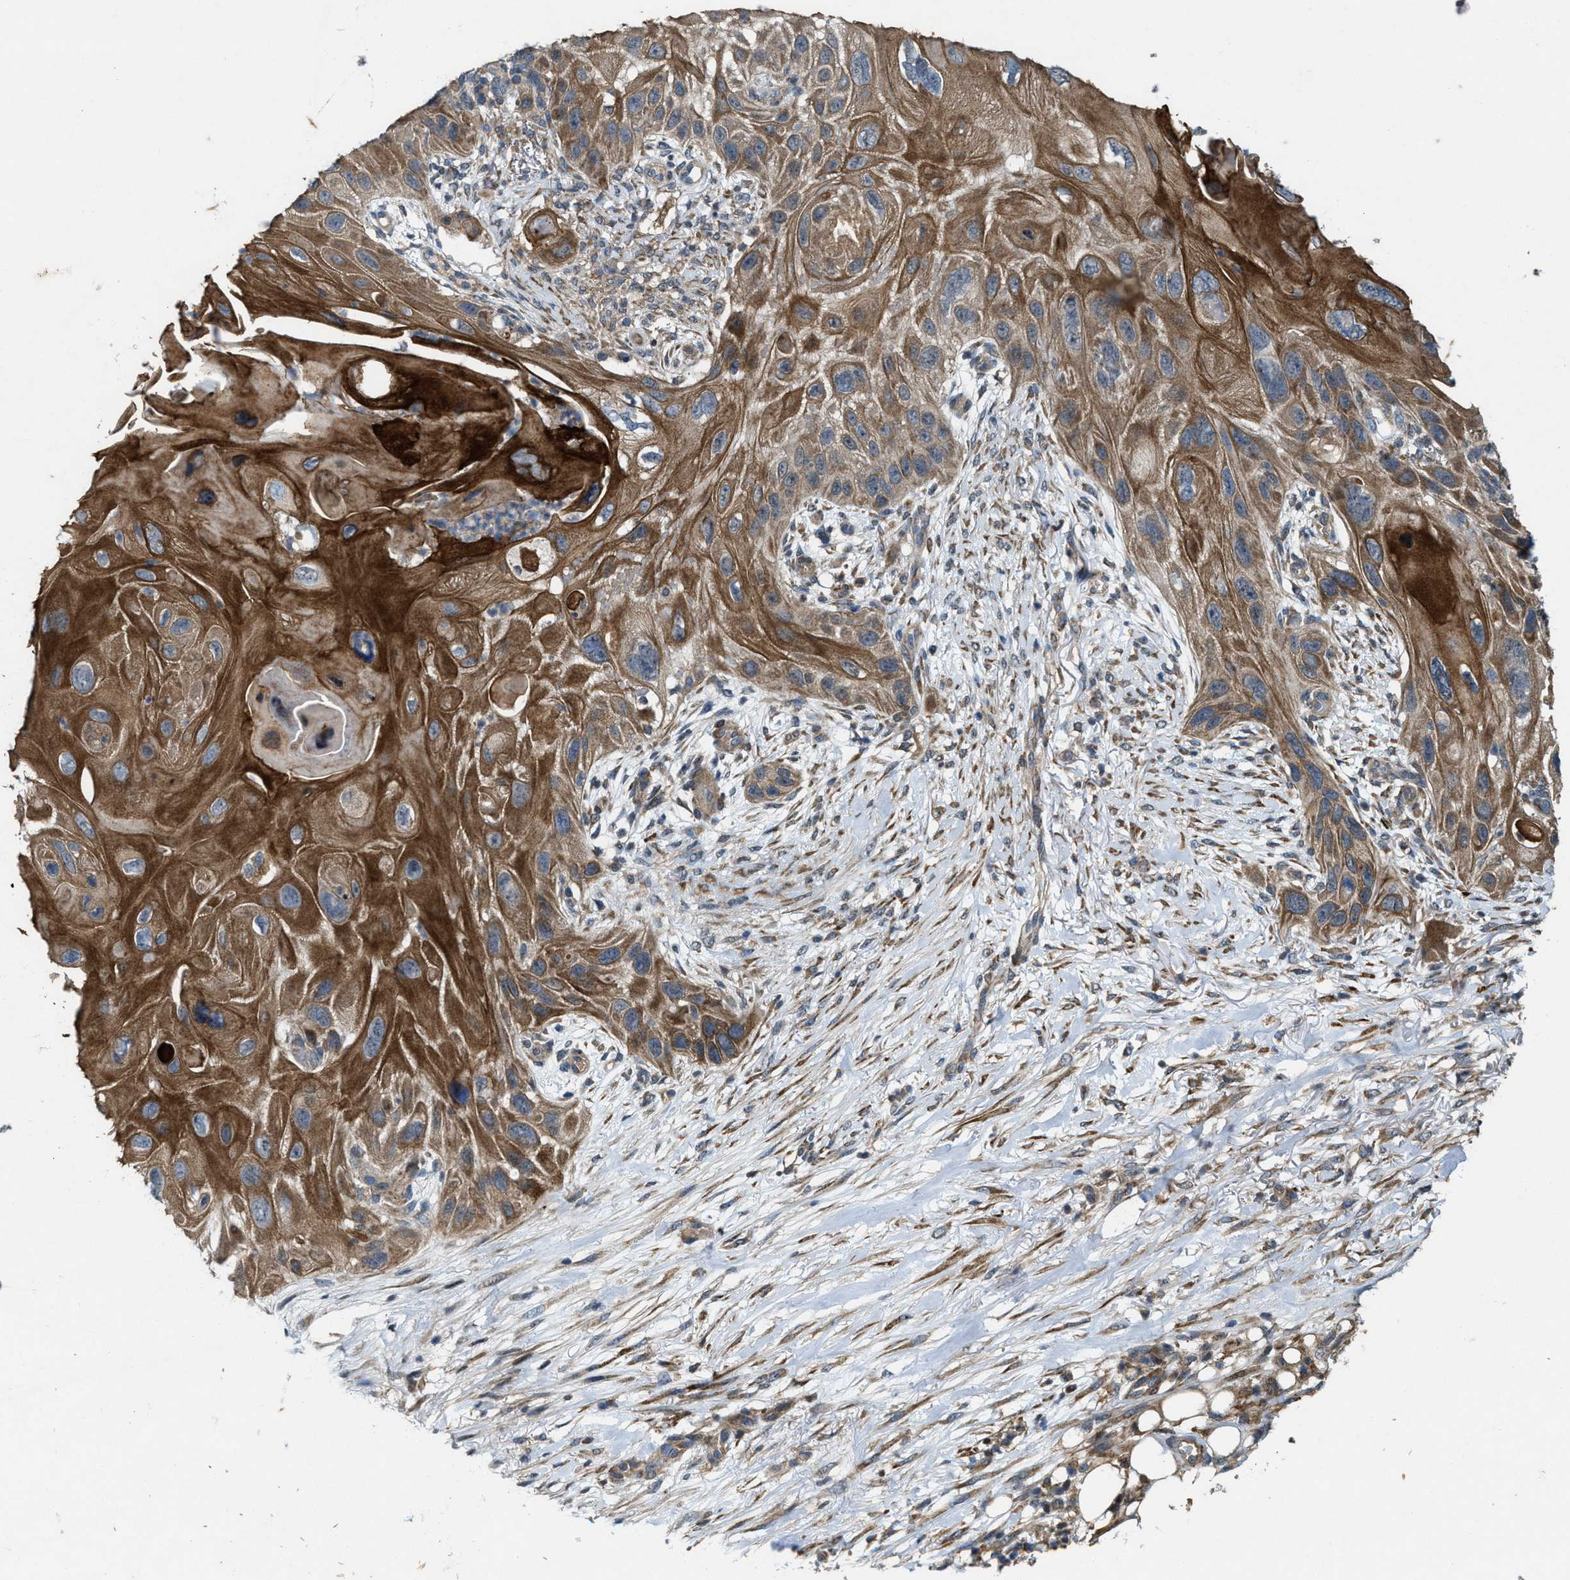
{"staining": {"intensity": "moderate", "quantity": ">75%", "location": "cytoplasmic/membranous"}, "tissue": "skin cancer", "cell_type": "Tumor cells", "image_type": "cancer", "snomed": [{"axis": "morphology", "description": "Squamous cell carcinoma, NOS"}, {"axis": "topography", "description": "Skin"}], "caption": "Immunohistochemical staining of human skin cancer (squamous cell carcinoma) exhibits medium levels of moderate cytoplasmic/membranous protein positivity in about >75% of tumor cells.", "gene": "LRRC72", "patient": {"sex": "female", "age": 77}}